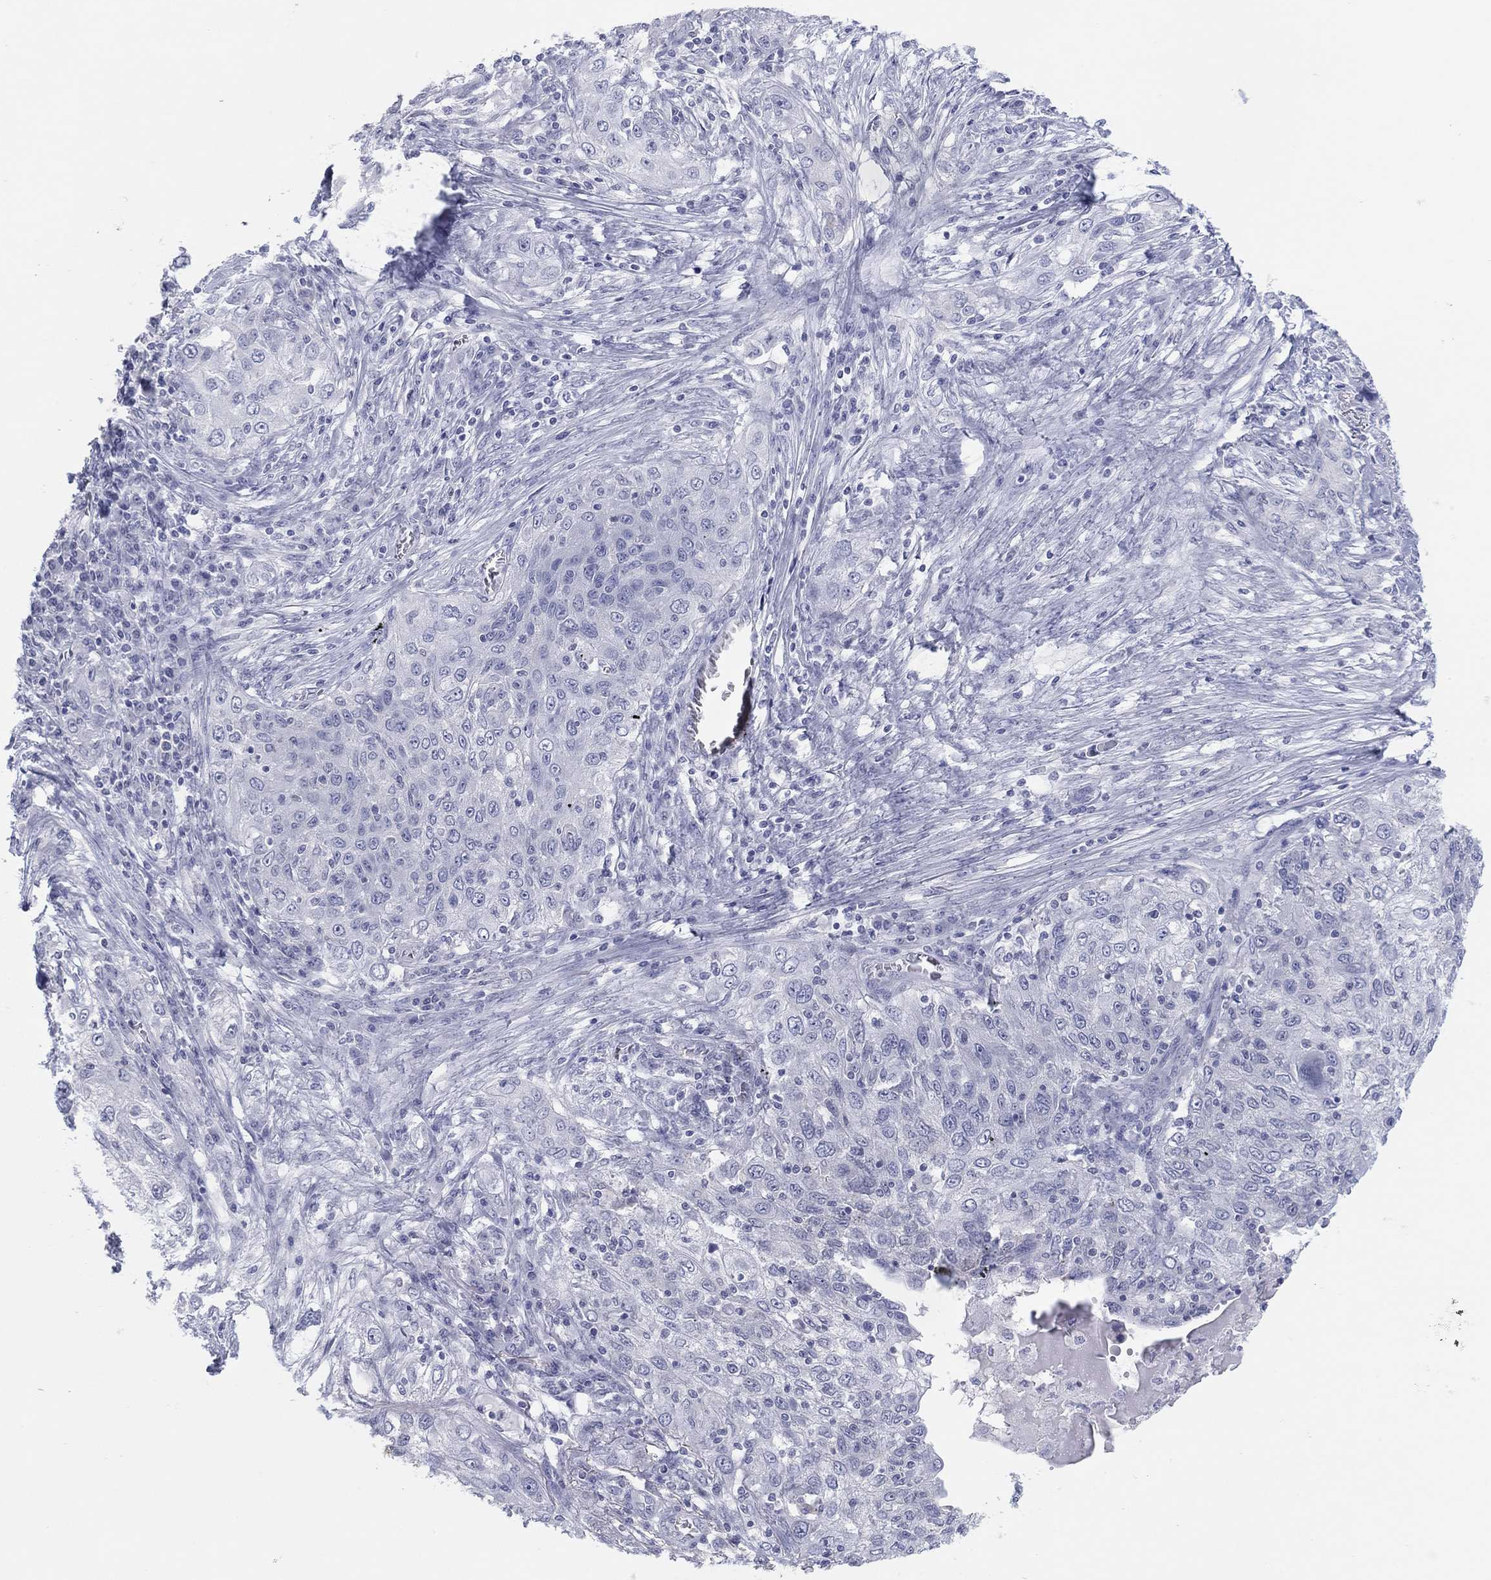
{"staining": {"intensity": "negative", "quantity": "none", "location": "none"}, "tissue": "lung cancer", "cell_type": "Tumor cells", "image_type": "cancer", "snomed": [{"axis": "morphology", "description": "Squamous cell carcinoma, NOS"}, {"axis": "topography", "description": "Lung"}], "caption": "This photomicrograph is of lung cancer (squamous cell carcinoma) stained with immunohistochemistry to label a protein in brown with the nuclei are counter-stained blue. There is no expression in tumor cells.", "gene": "CPNE6", "patient": {"sex": "female", "age": 69}}